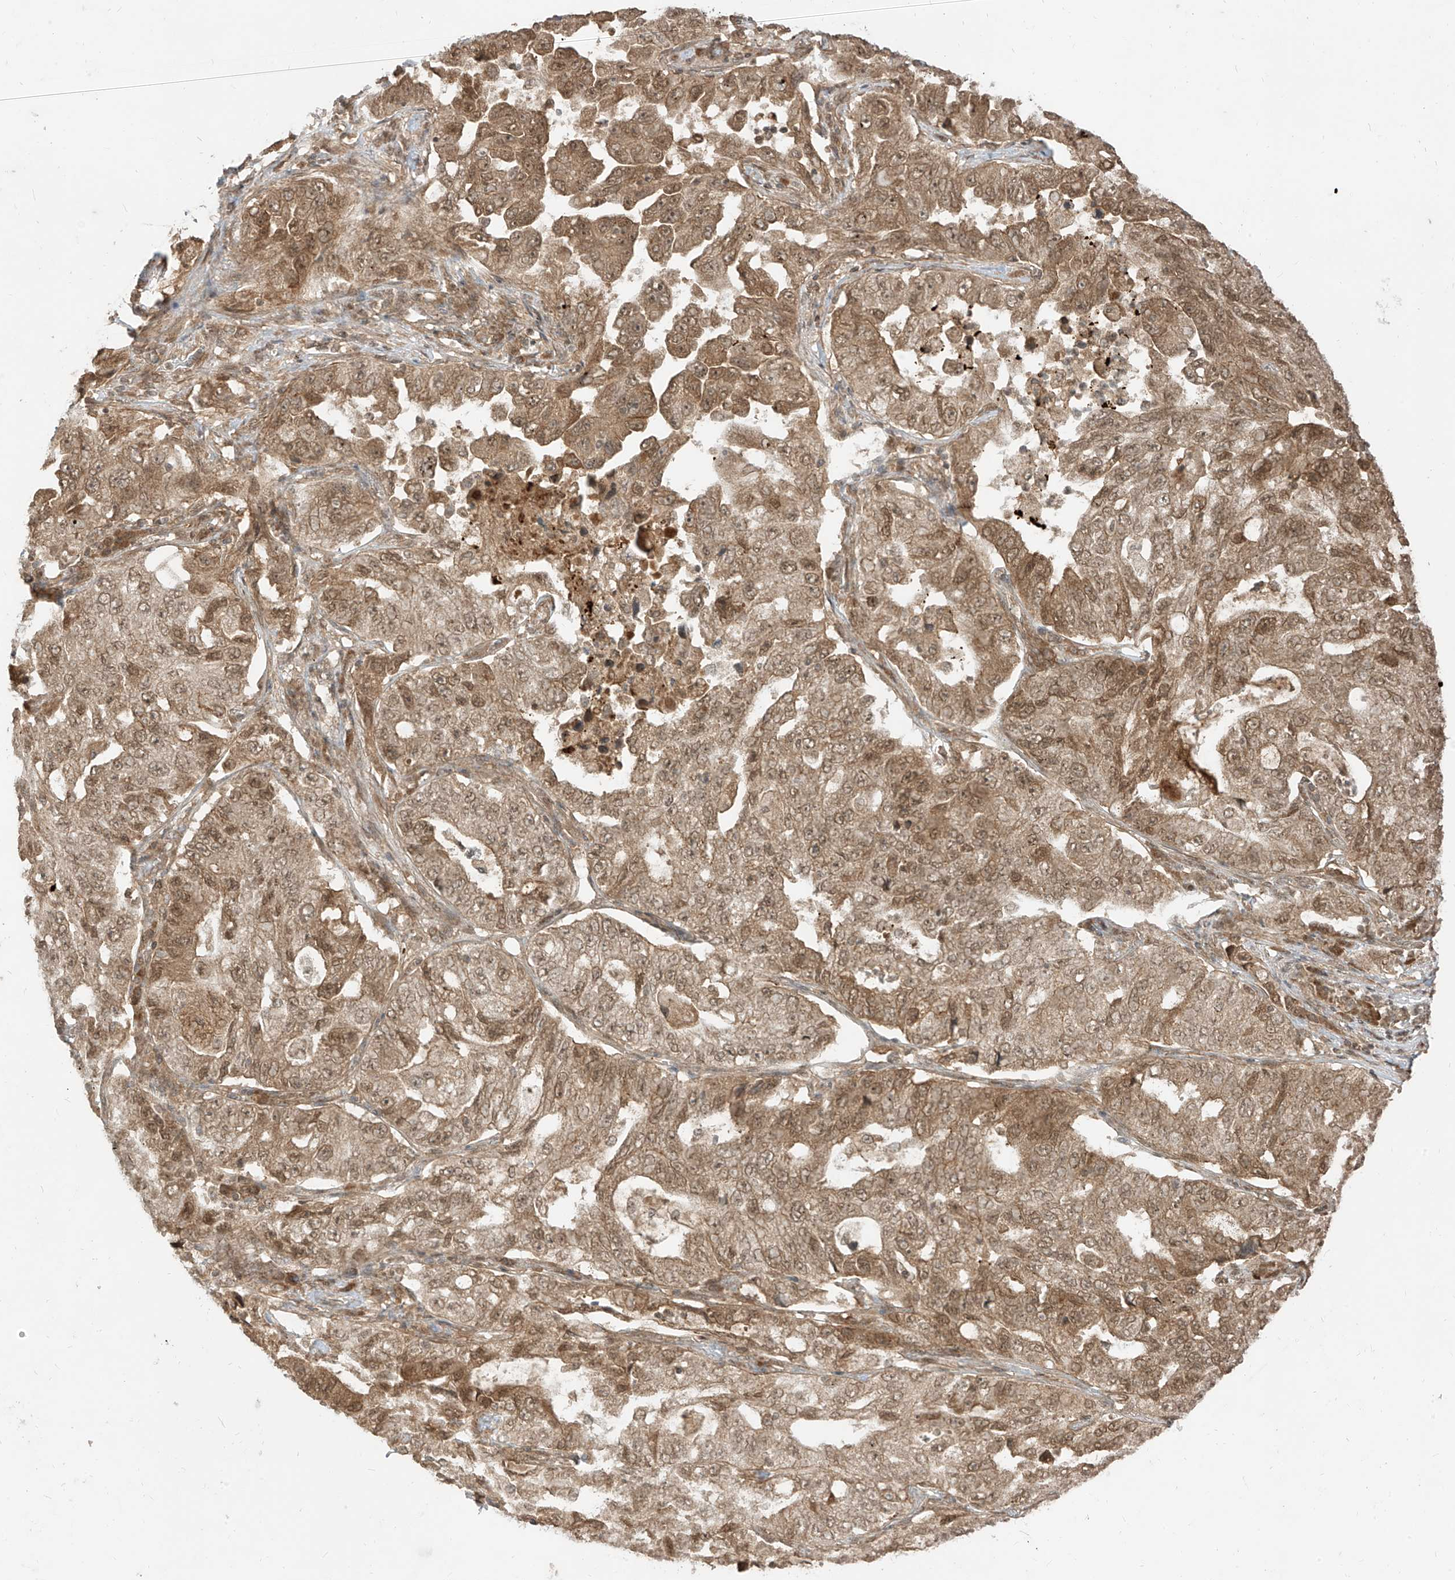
{"staining": {"intensity": "moderate", "quantity": ">75%", "location": "cytoplasmic/membranous,nuclear"}, "tissue": "lung cancer", "cell_type": "Tumor cells", "image_type": "cancer", "snomed": [{"axis": "morphology", "description": "Adenocarcinoma, NOS"}, {"axis": "topography", "description": "Lung"}], "caption": "Immunohistochemistry of human lung cancer demonstrates medium levels of moderate cytoplasmic/membranous and nuclear positivity in about >75% of tumor cells. Using DAB (brown) and hematoxylin (blue) stains, captured at high magnification using brightfield microscopy.", "gene": "LCOR", "patient": {"sex": "female", "age": 51}}